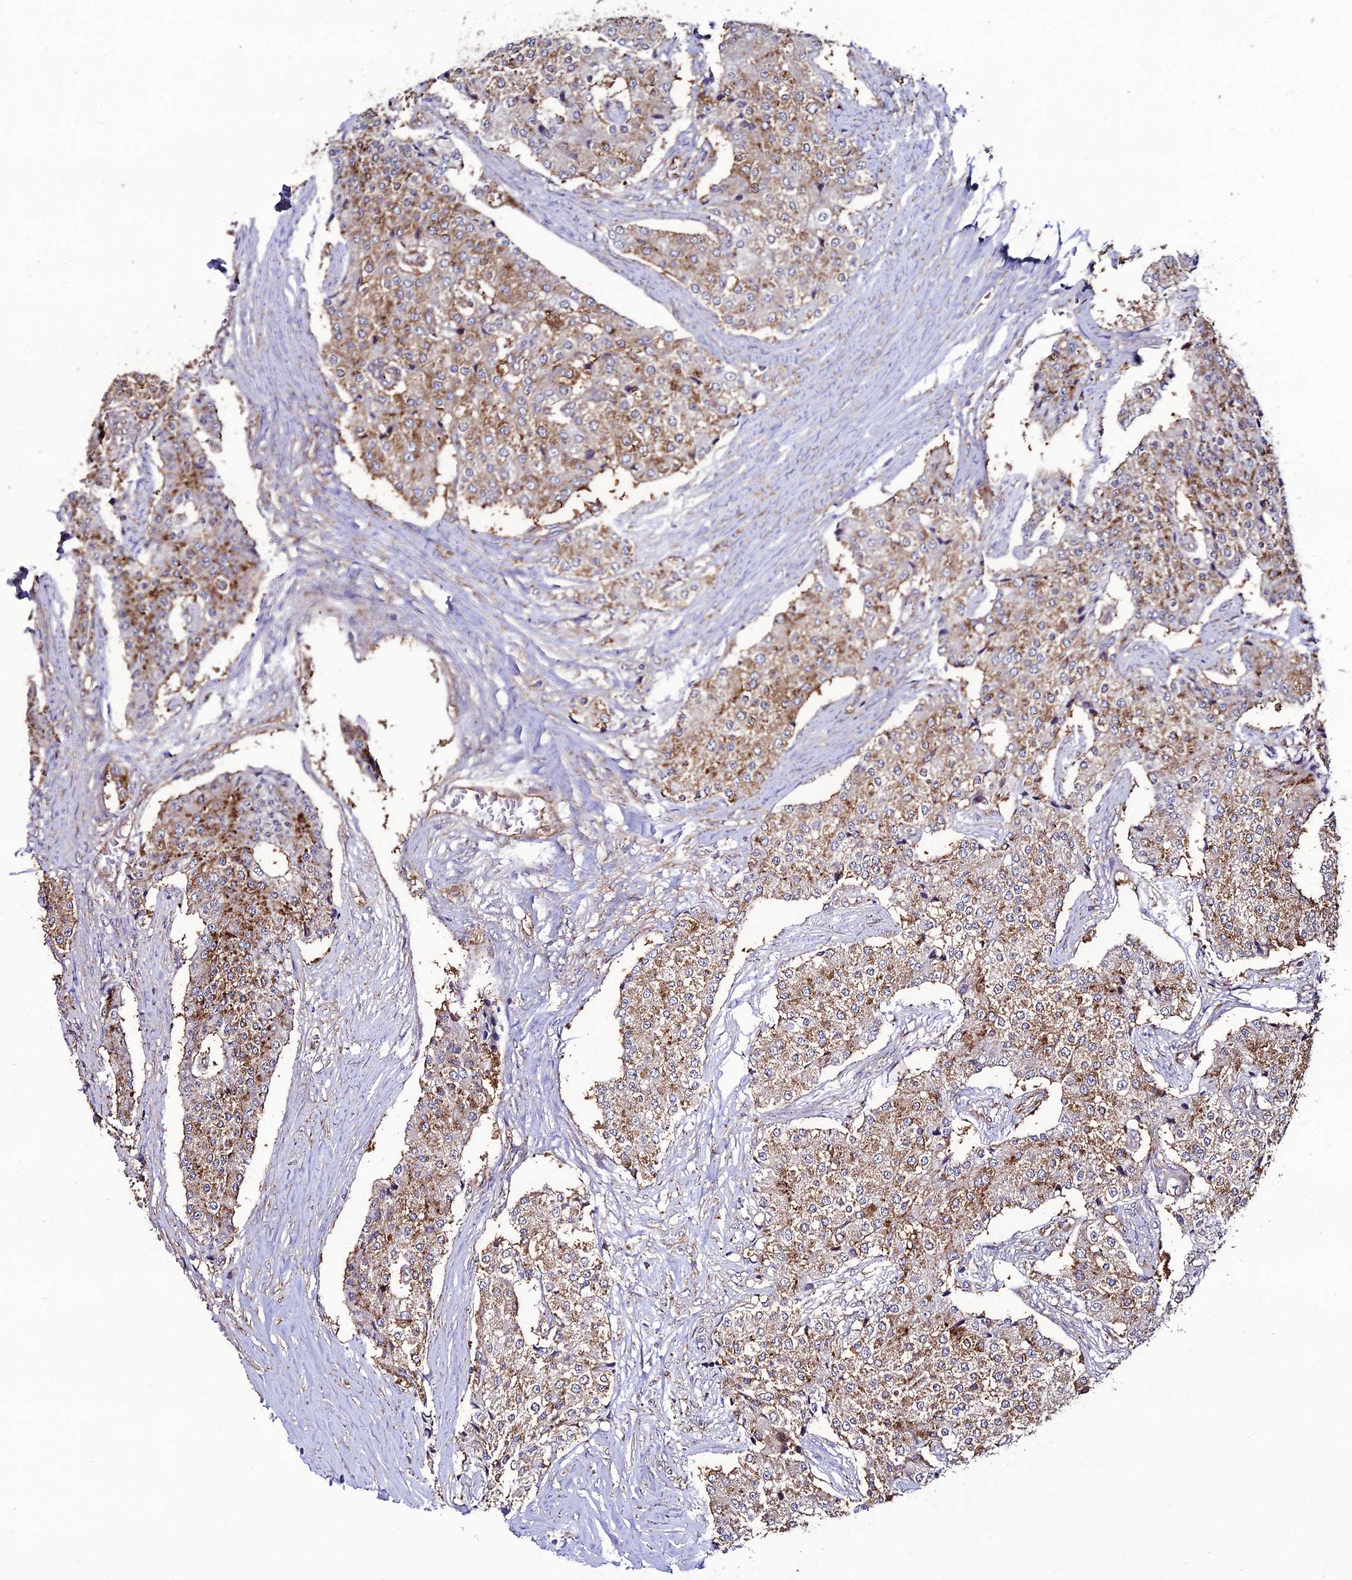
{"staining": {"intensity": "moderate", "quantity": ">75%", "location": "cytoplasmic/membranous"}, "tissue": "carcinoid", "cell_type": "Tumor cells", "image_type": "cancer", "snomed": [{"axis": "morphology", "description": "Carcinoid, malignant, NOS"}, {"axis": "topography", "description": "Colon"}], "caption": "A histopathology image of human carcinoid stained for a protein shows moderate cytoplasmic/membranous brown staining in tumor cells.", "gene": "DDX19A", "patient": {"sex": "female", "age": 52}}